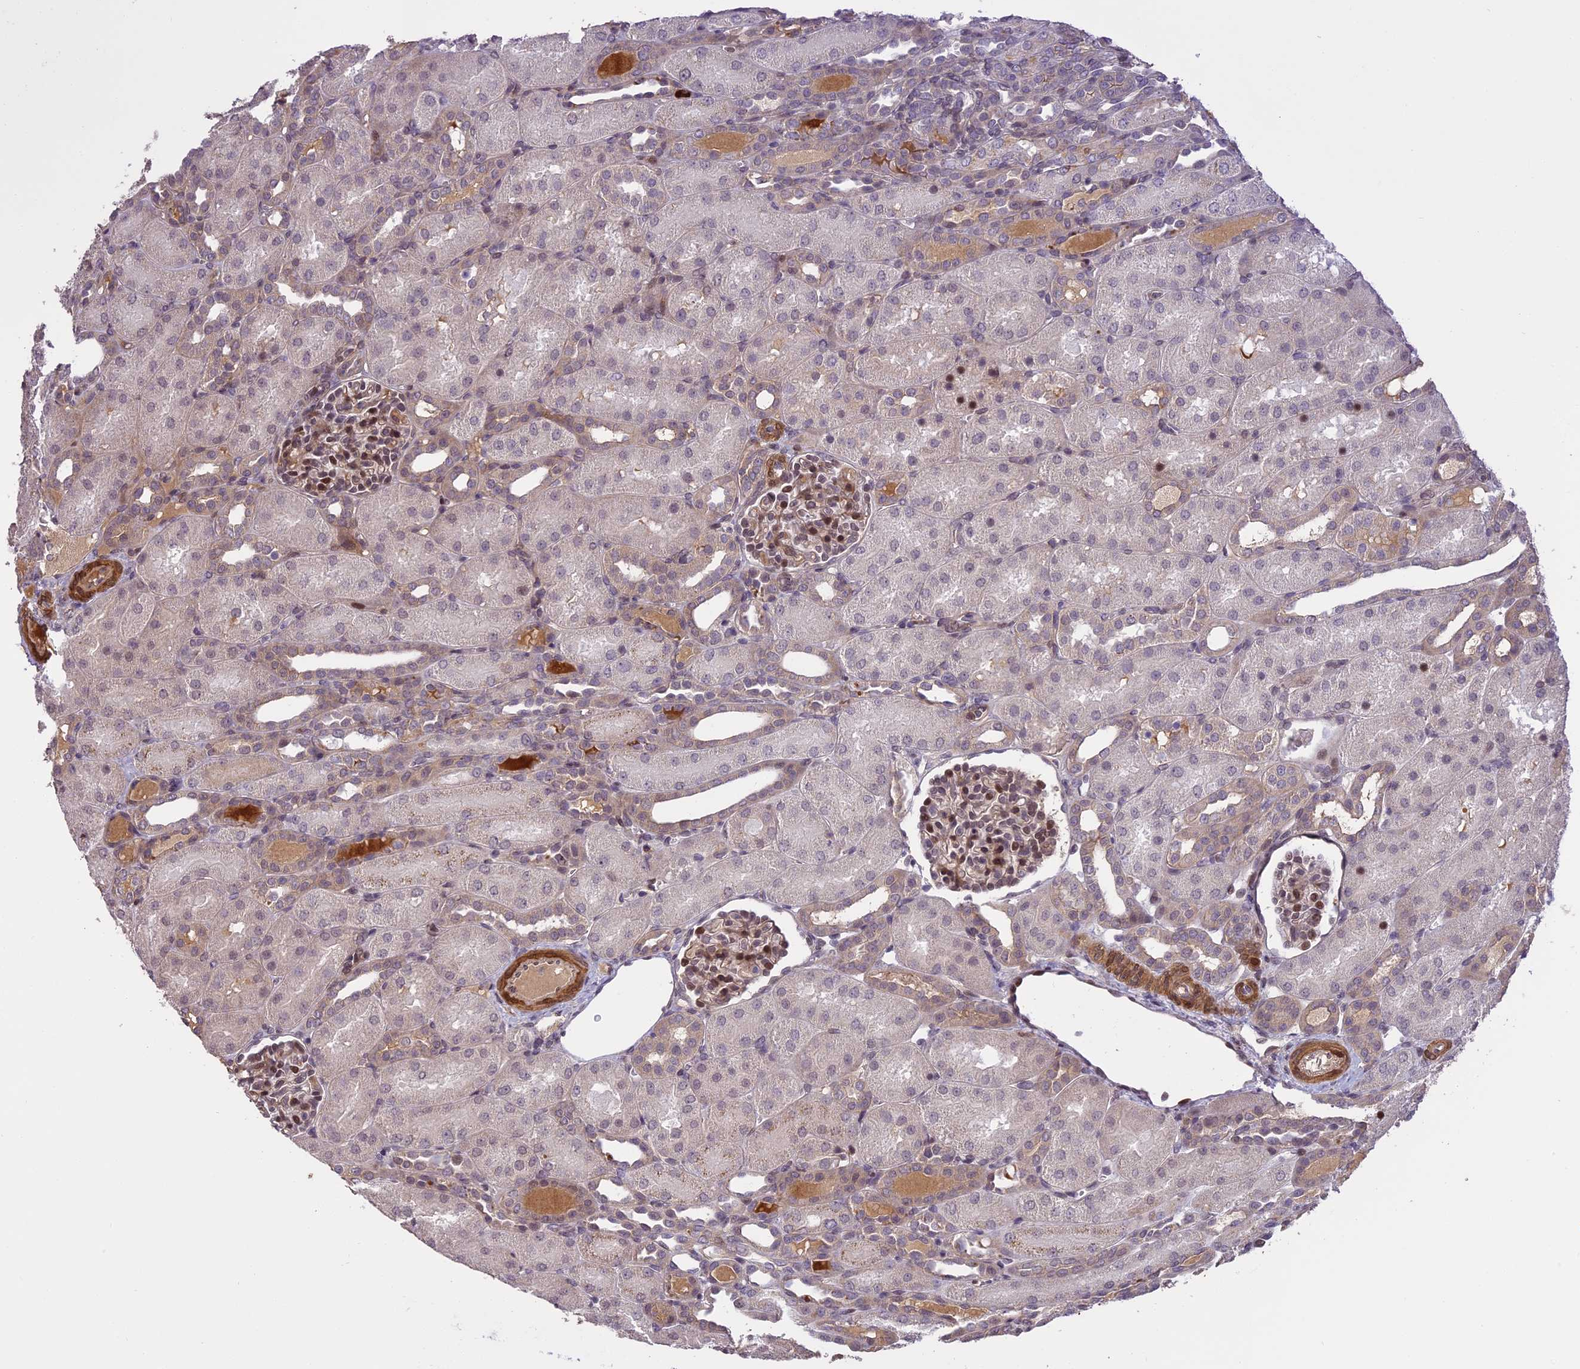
{"staining": {"intensity": "moderate", "quantity": "25%-75%", "location": "nuclear"}, "tissue": "kidney", "cell_type": "Cells in glomeruli", "image_type": "normal", "snomed": [{"axis": "morphology", "description": "Normal tissue, NOS"}, {"axis": "topography", "description": "Kidney"}], "caption": "Kidney was stained to show a protein in brown. There is medium levels of moderate nuclear expression in about 25%-75% of cells in glomeruli. Ihc stains the protein in brown and the nuclei are stained blue.", "gene": "PRELID2", "patient": {"sex": "male", "age": 1}}